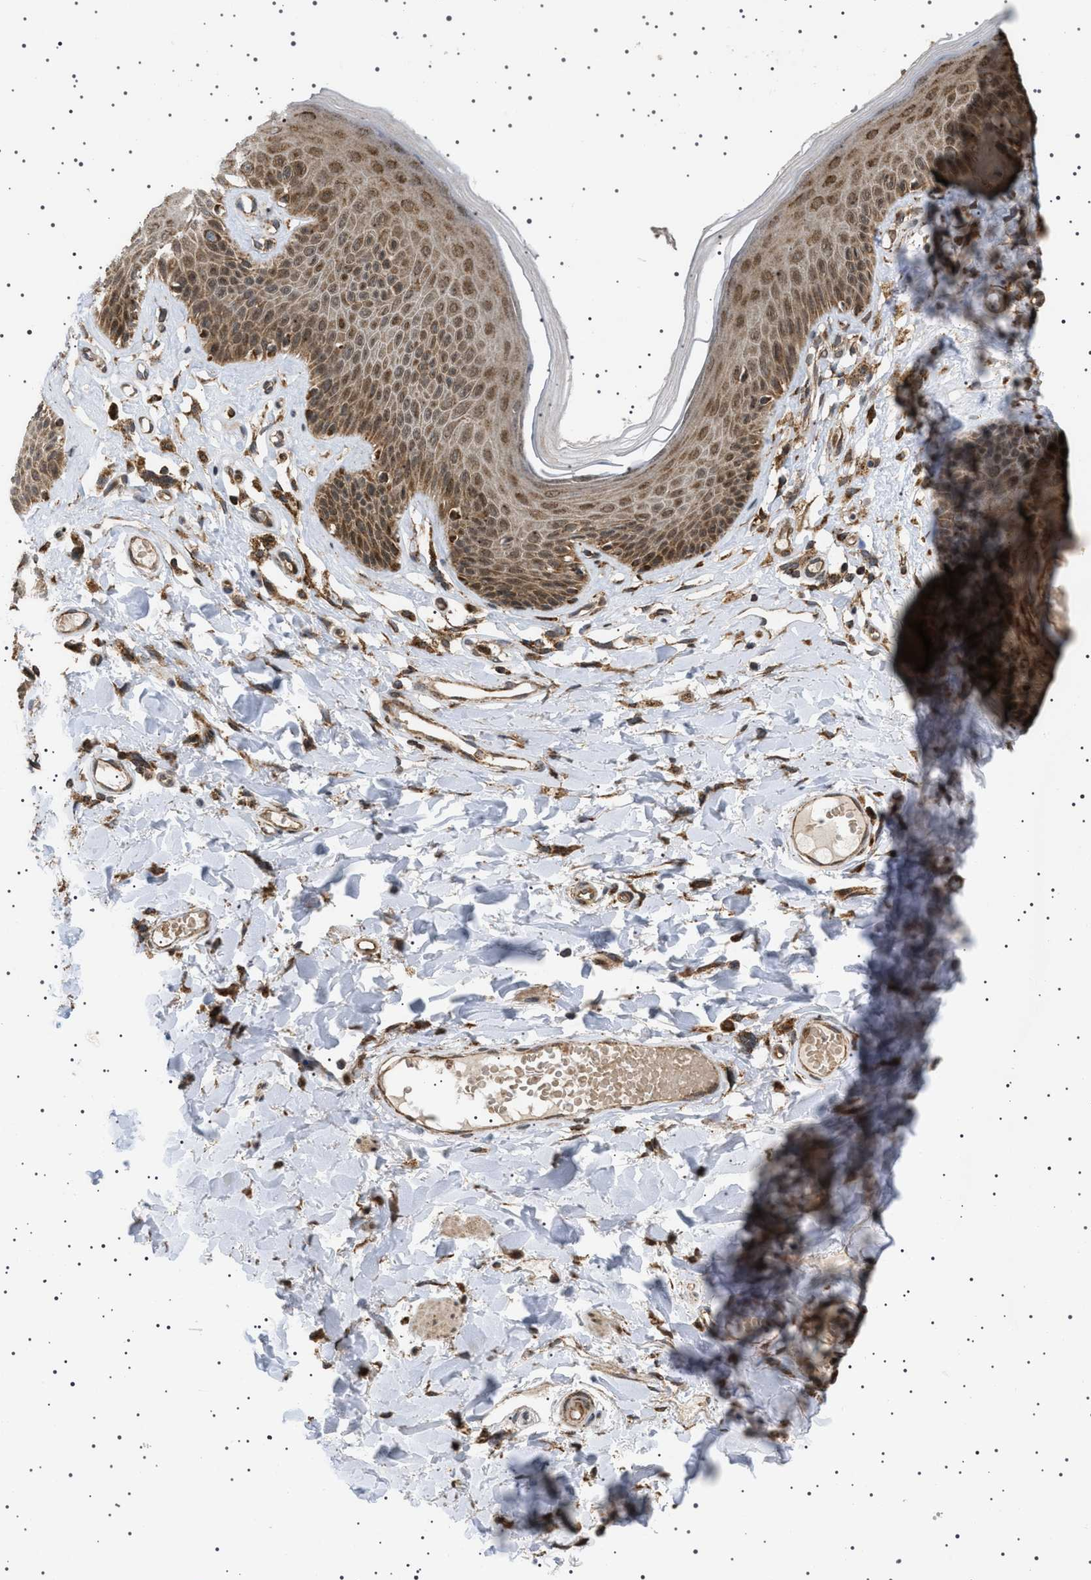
{"staining": {"intensity": "moderate", "quantity": ">75%", "location": "cytoplasmic/membranous,nuclear"}, "tissue": "skin", "cell_type": "Epidermal cells", "image_type": "normal", "snomed": [{"axis": "morphology", "description": "Normal tissue, NOS"}, {"axis": "topography", "description": "Vulva"}], "caption": "Unremarkable skin displays moderate cytoplasmic/membranous,nuclear expression in approximately >75% of epidermal cells (brown staining indicates protein expression, while blue staining denotes nuclei)..", "gene": "MELK", "patient": {"sex": "female", "age": 73}}